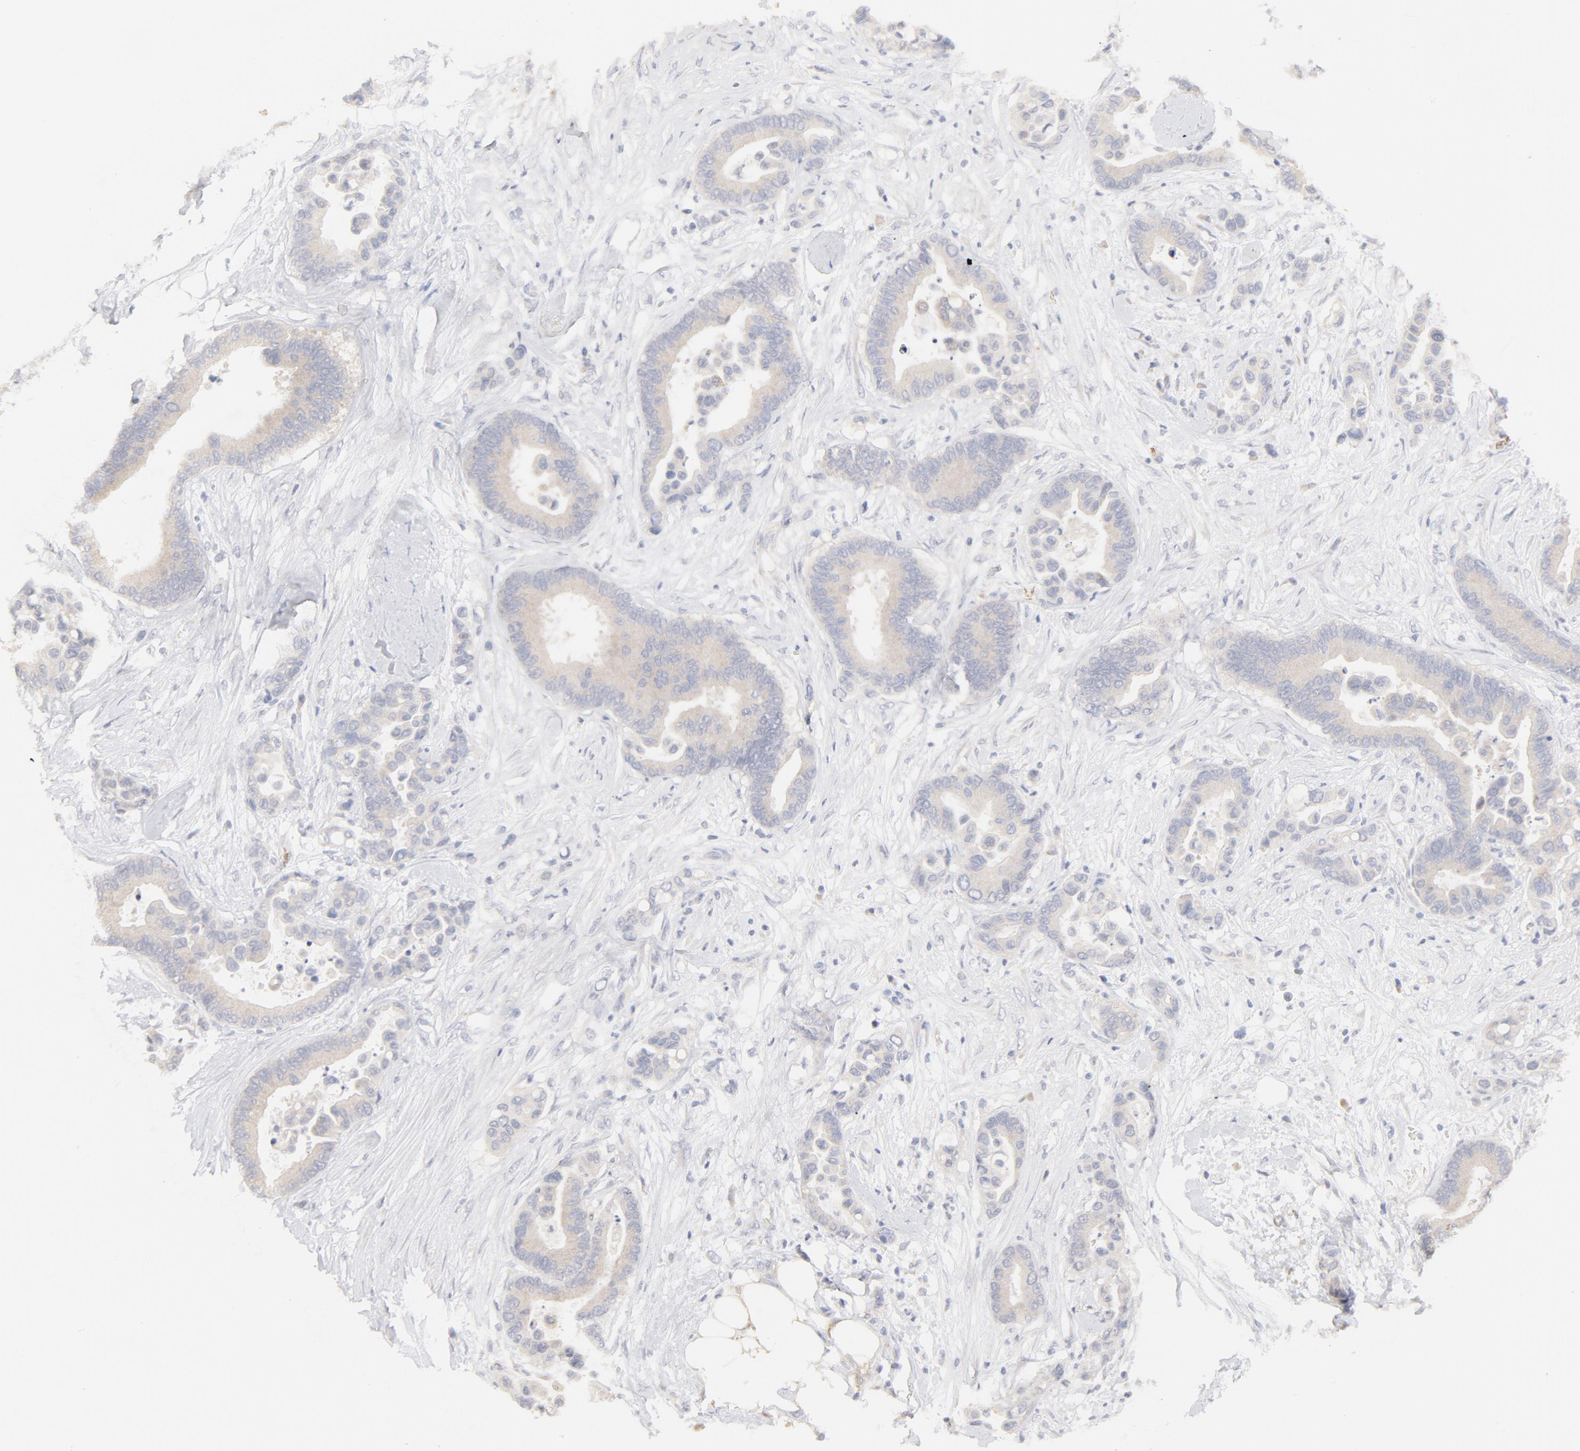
{"staining": {"intensity": "weak", "quantity": "25%-75%", "location": "cytoplasmic/membranous"}, "tissue": "colorectal cancer", "cell_type": "Tumor cells", "image_type": "cancer", "snomed": [{"axis": "morphology", "description": "Adenocarcinoma, NOS"}, {"axis": "topography", "description": "Colon"}], "caption": "About 25%-75% of tumor cells in adenocarcinoma (colorectal) demonstrate weak cytoplasmic/membranous protein positivity as visualized by brown immunohistochemical staining.", "gene": "NKX2-2", "patient": {"sex": "male", "age": 82}}